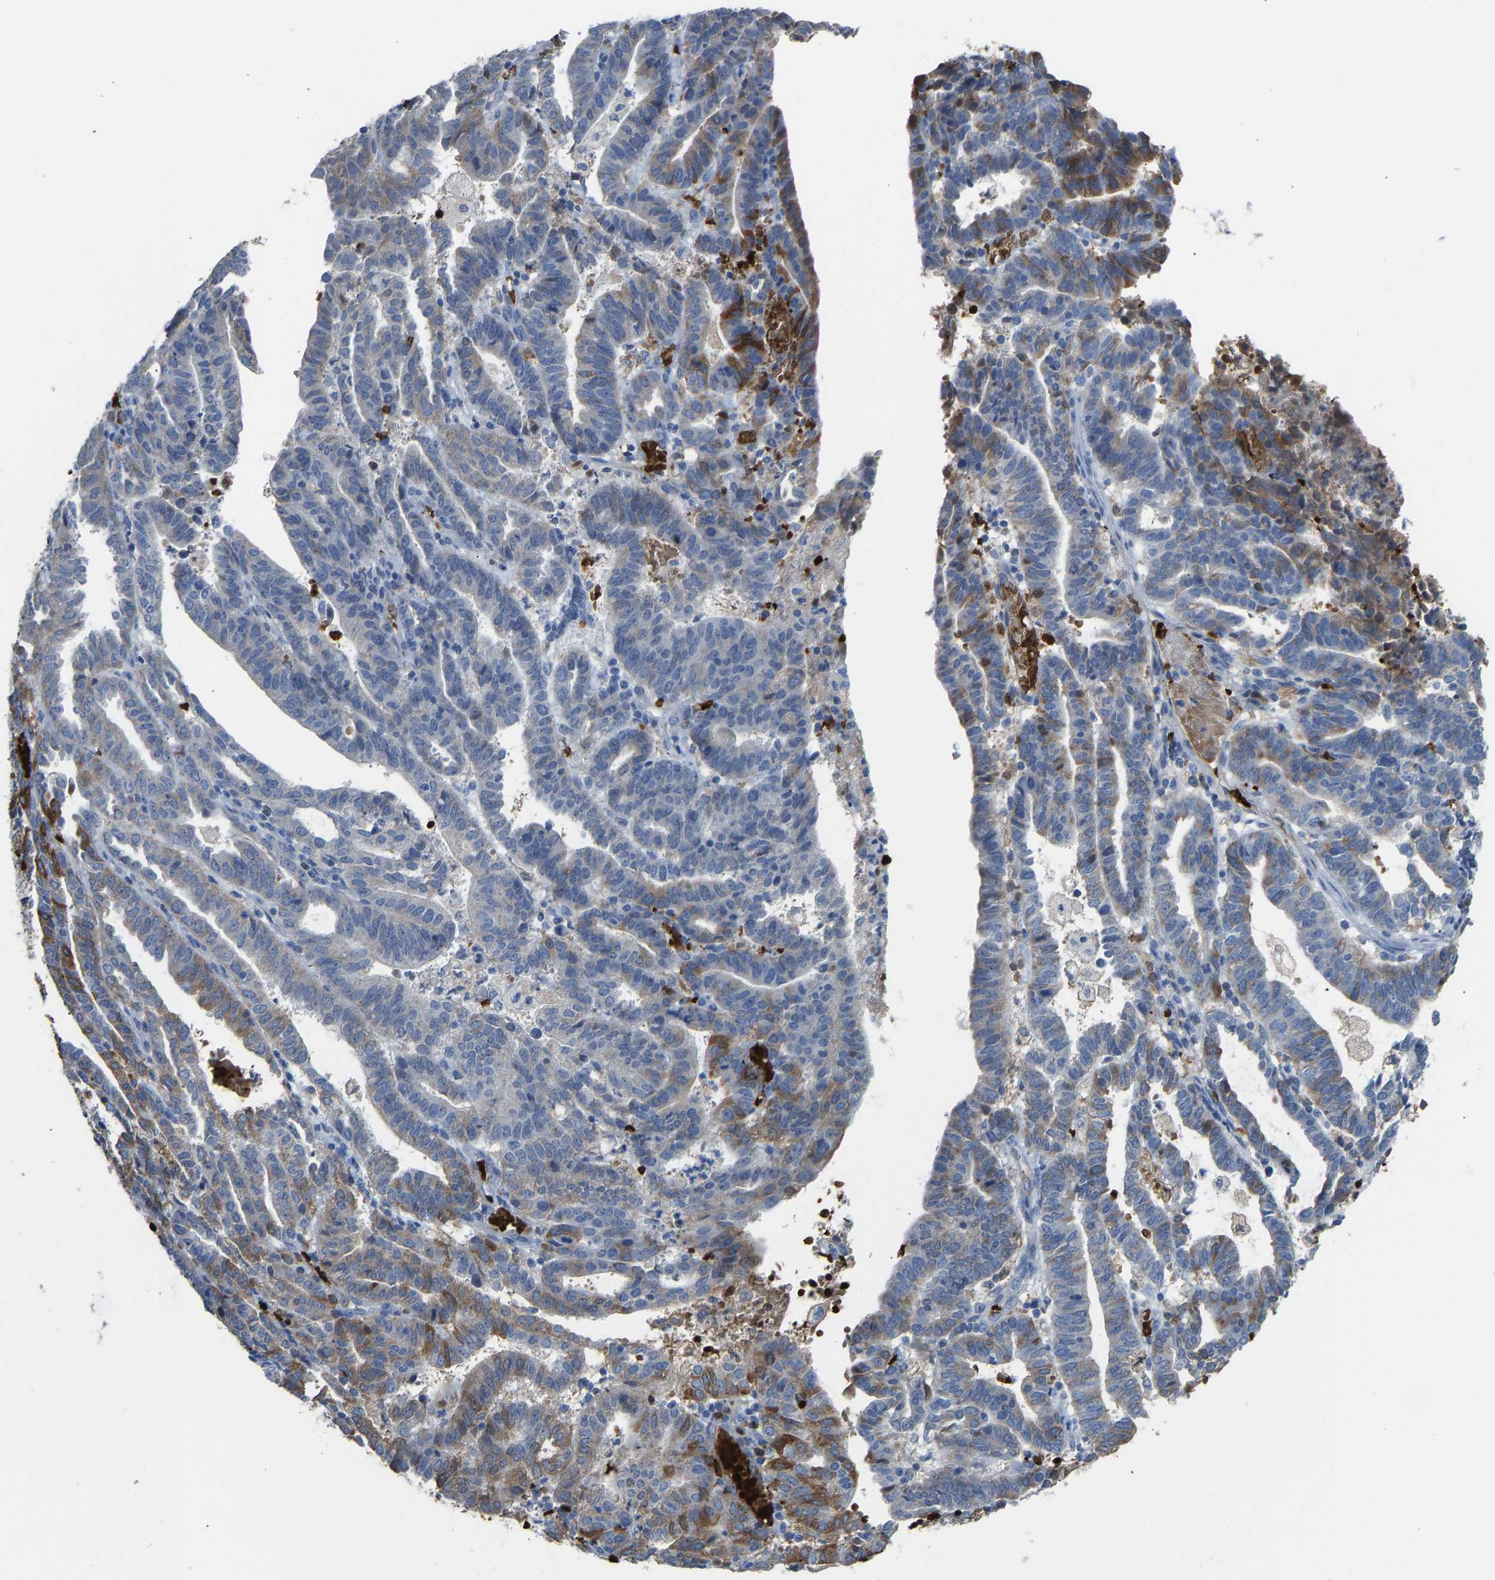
{"staining": {"intensity": "moderate", "quantity": "25%-75%", "location": "cytoplasmic/membranous"}, "tissue": "endometrial cancer", "cell_type": "Tumor cells", "image_type": "cancer", "snomed": [{"axis": "morphology", "description": "Adenocarcinoma, NOS"}, {"axis": "topography", "description": "Uterus"}], "caption": "This is a micrograph of immunohistochemistry (IHC) staining of endometrial cancer, which shows moderate staining in the cytoplasmic/membranous of tumor cells.", "gene": "PIGS", "patient": {"sex": "female", "age": 83}}